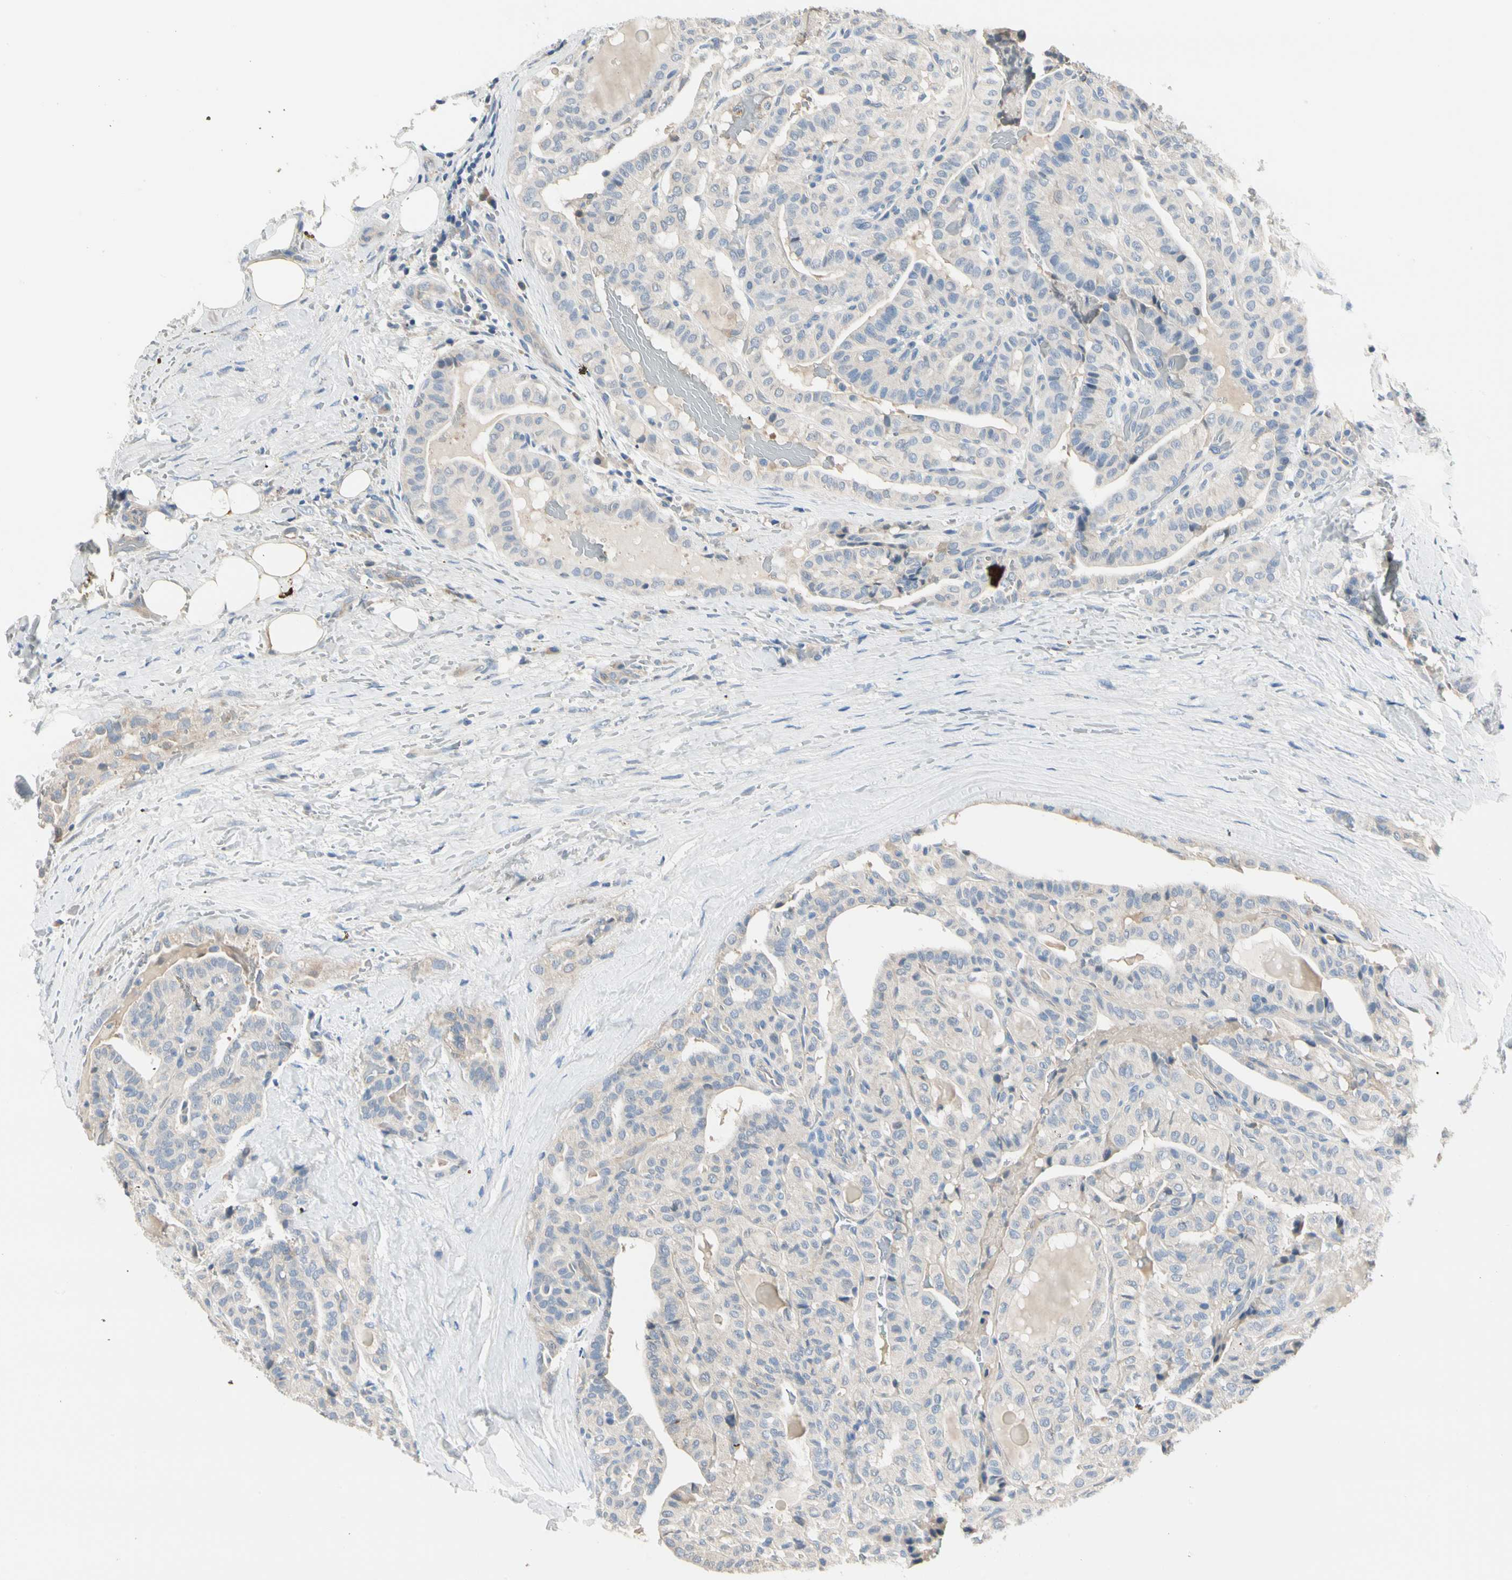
{"staining": {"intensity": "weak", "quantity": "<25%", "location": "cytoplasmic/membranous"}, "tissue": "thyroid cancer", "cell_type": "Tumor cells", "image_type": "cancer", "snomed": [{"axis": "morphology", "description": "Papillary adenocarcinoma, NOS"}, {"axis": "topography", "description": "Thyroid gland"}], "caption": "An immunohistochemistry micrograph of thyroid cancer (papillary adenocarcinoma) is shown. There is no staining in tumor cells of thyroid cancer (papillary adenocarcinoma).", "gene": "GPR153", "patient": {"sex": "male", "age": 77}}